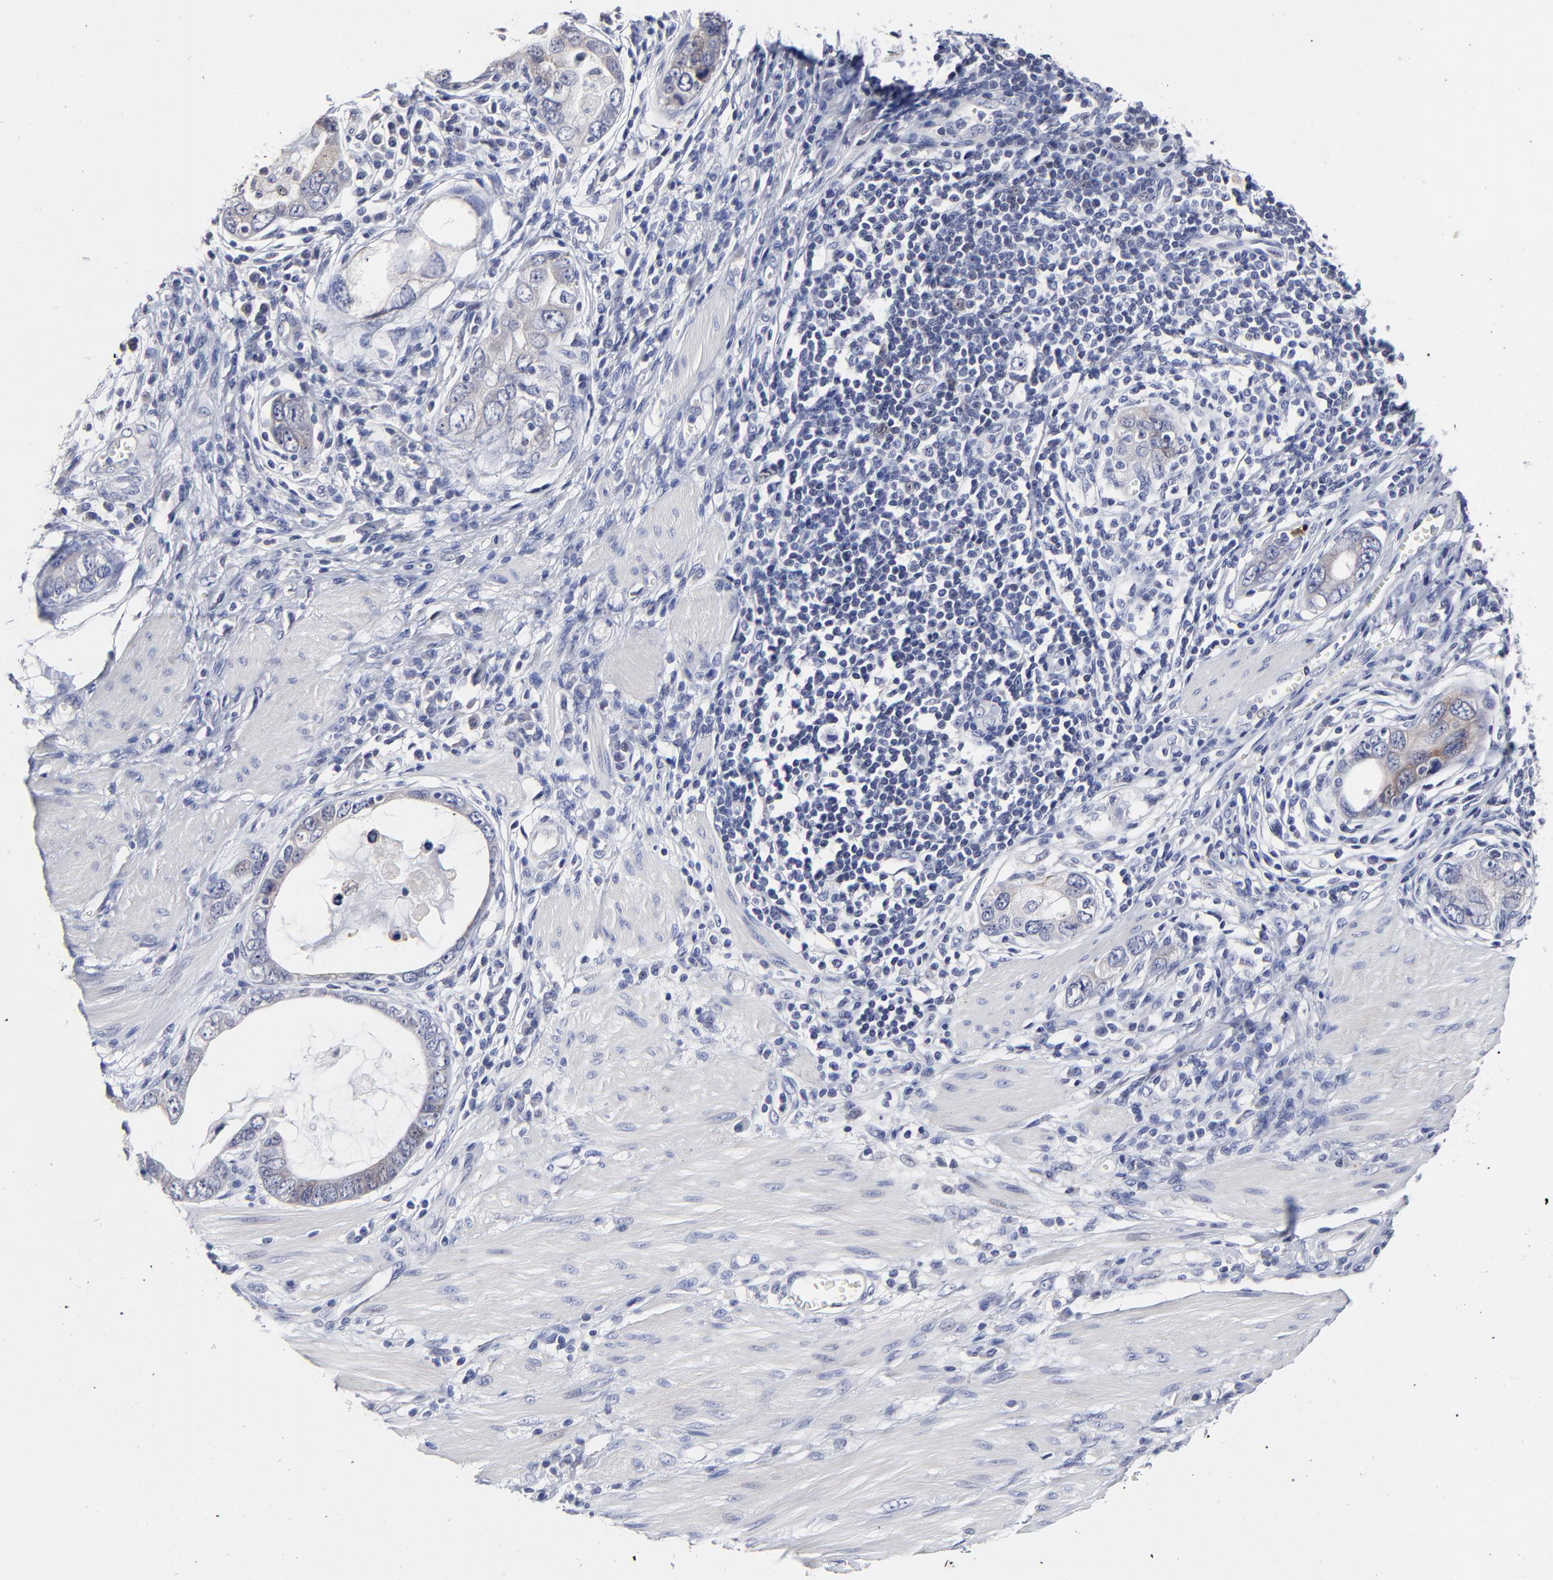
{"staining": {"intensity": "negative", "quantity": "none", "location": "none"}, "tissue": "stomach cancer", "cell_type": "Tumor cells", "image_type": "cancer", "snomed": [{"axis": "morphology", "description": "Adenocarcinoma, NOS"}, {"axis": "topography", "description": "Stomach, lower"}], "caption": "This histopathology image is of stomach cancer stained with immunohistochemistry to label a protein in brown with the nuclei are counter-stained blue. There is no expression in tumor cells.", "gene": "CXADR", "patient": {"sex": "female", "age": 93}}